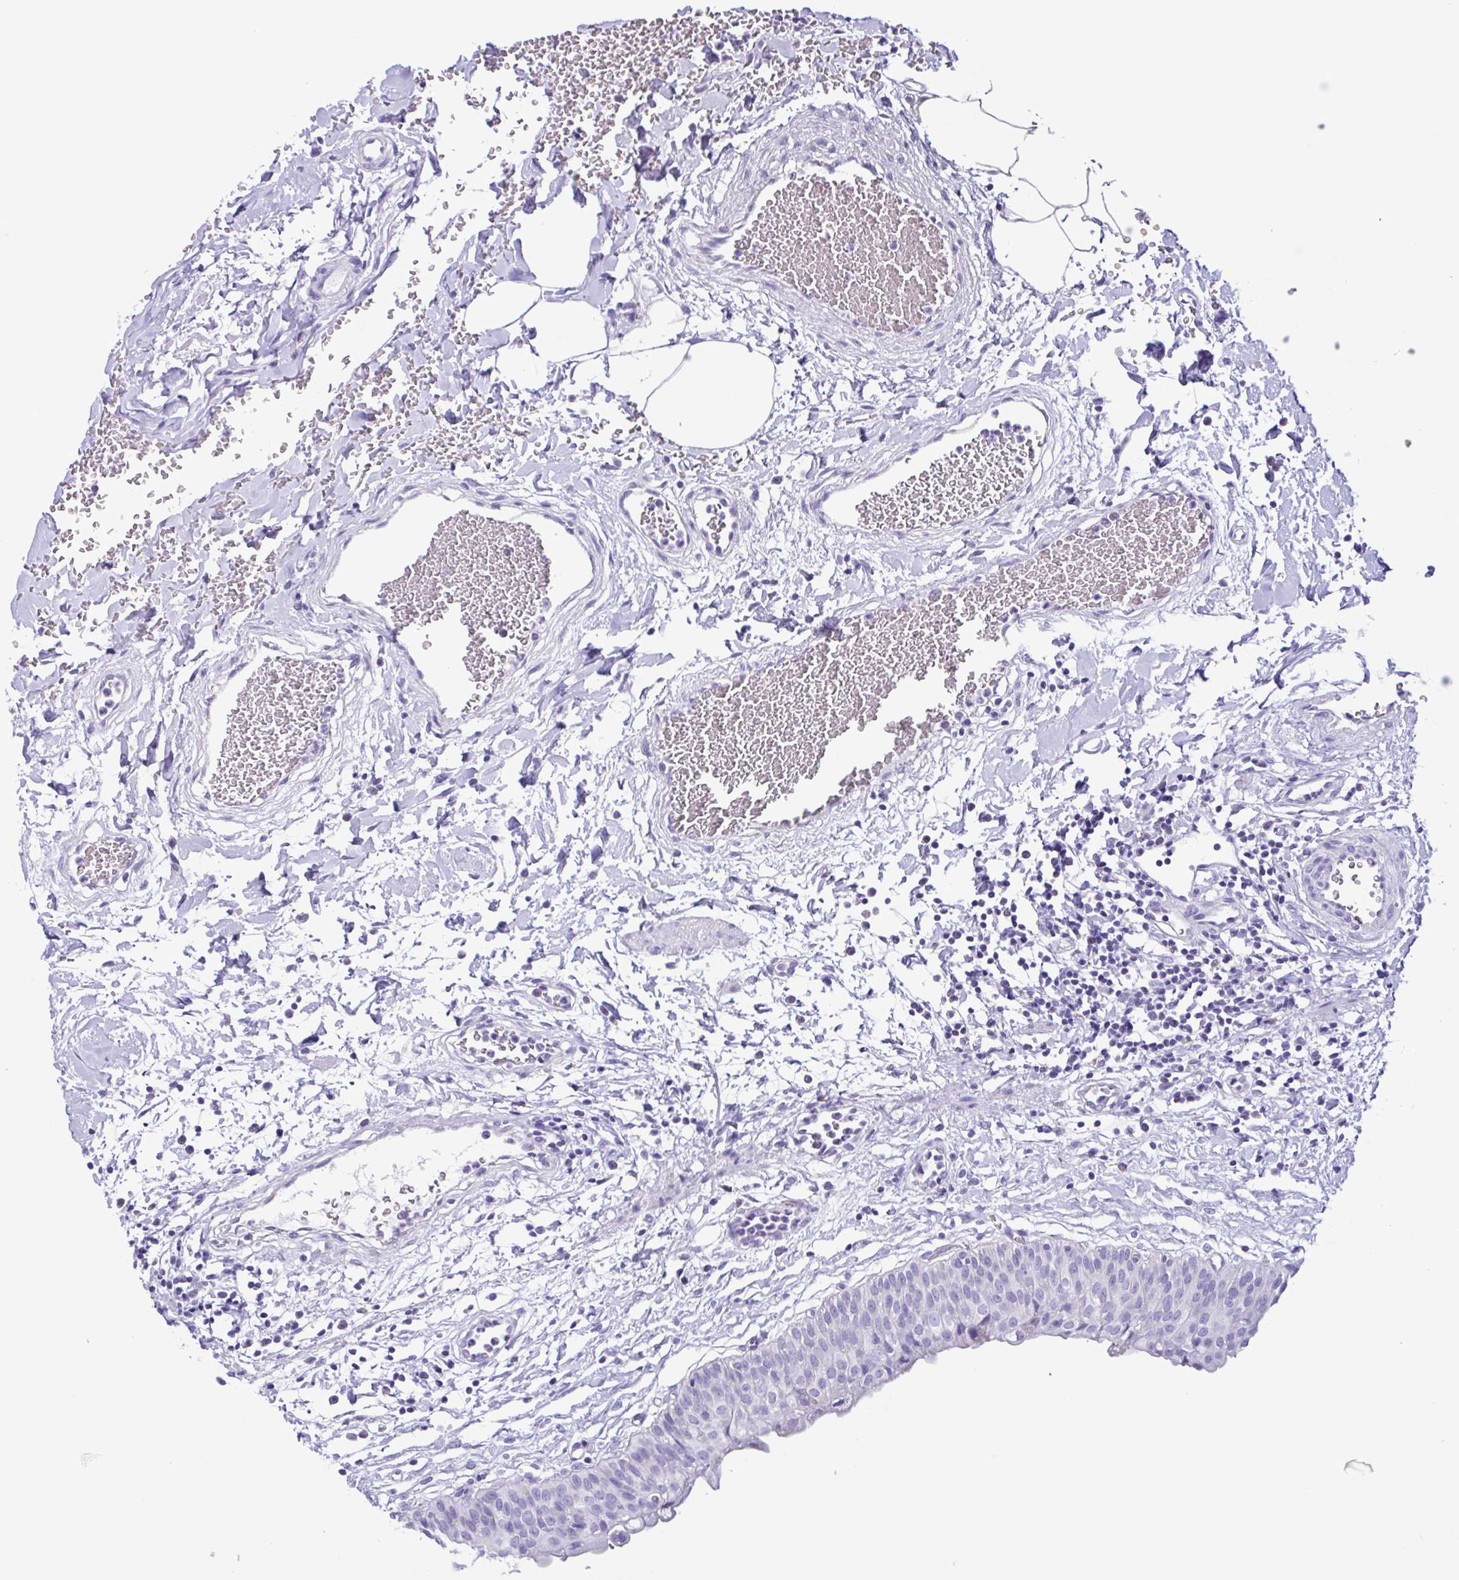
{"staining": {"intensity": "negative", "quantity": "none", "location": "none"}, "tissue": "urinary bladder", "cell_type": "Urothelial cells", "image_type": "normal", "snomed": [{"axis": "morphology", "description": "Normal tissue, NOS"}, {"axis": "topography", "description": "Urinary bladder"}], "caption": "The image demonstrates no significant staining in urothelial cells of urinary bladder. (DAB immunohistochemistry (IHC) with hematoxylin counter stain).", "gene": "ACTRT3", "patient": {"sex": "male", "age": 55}}